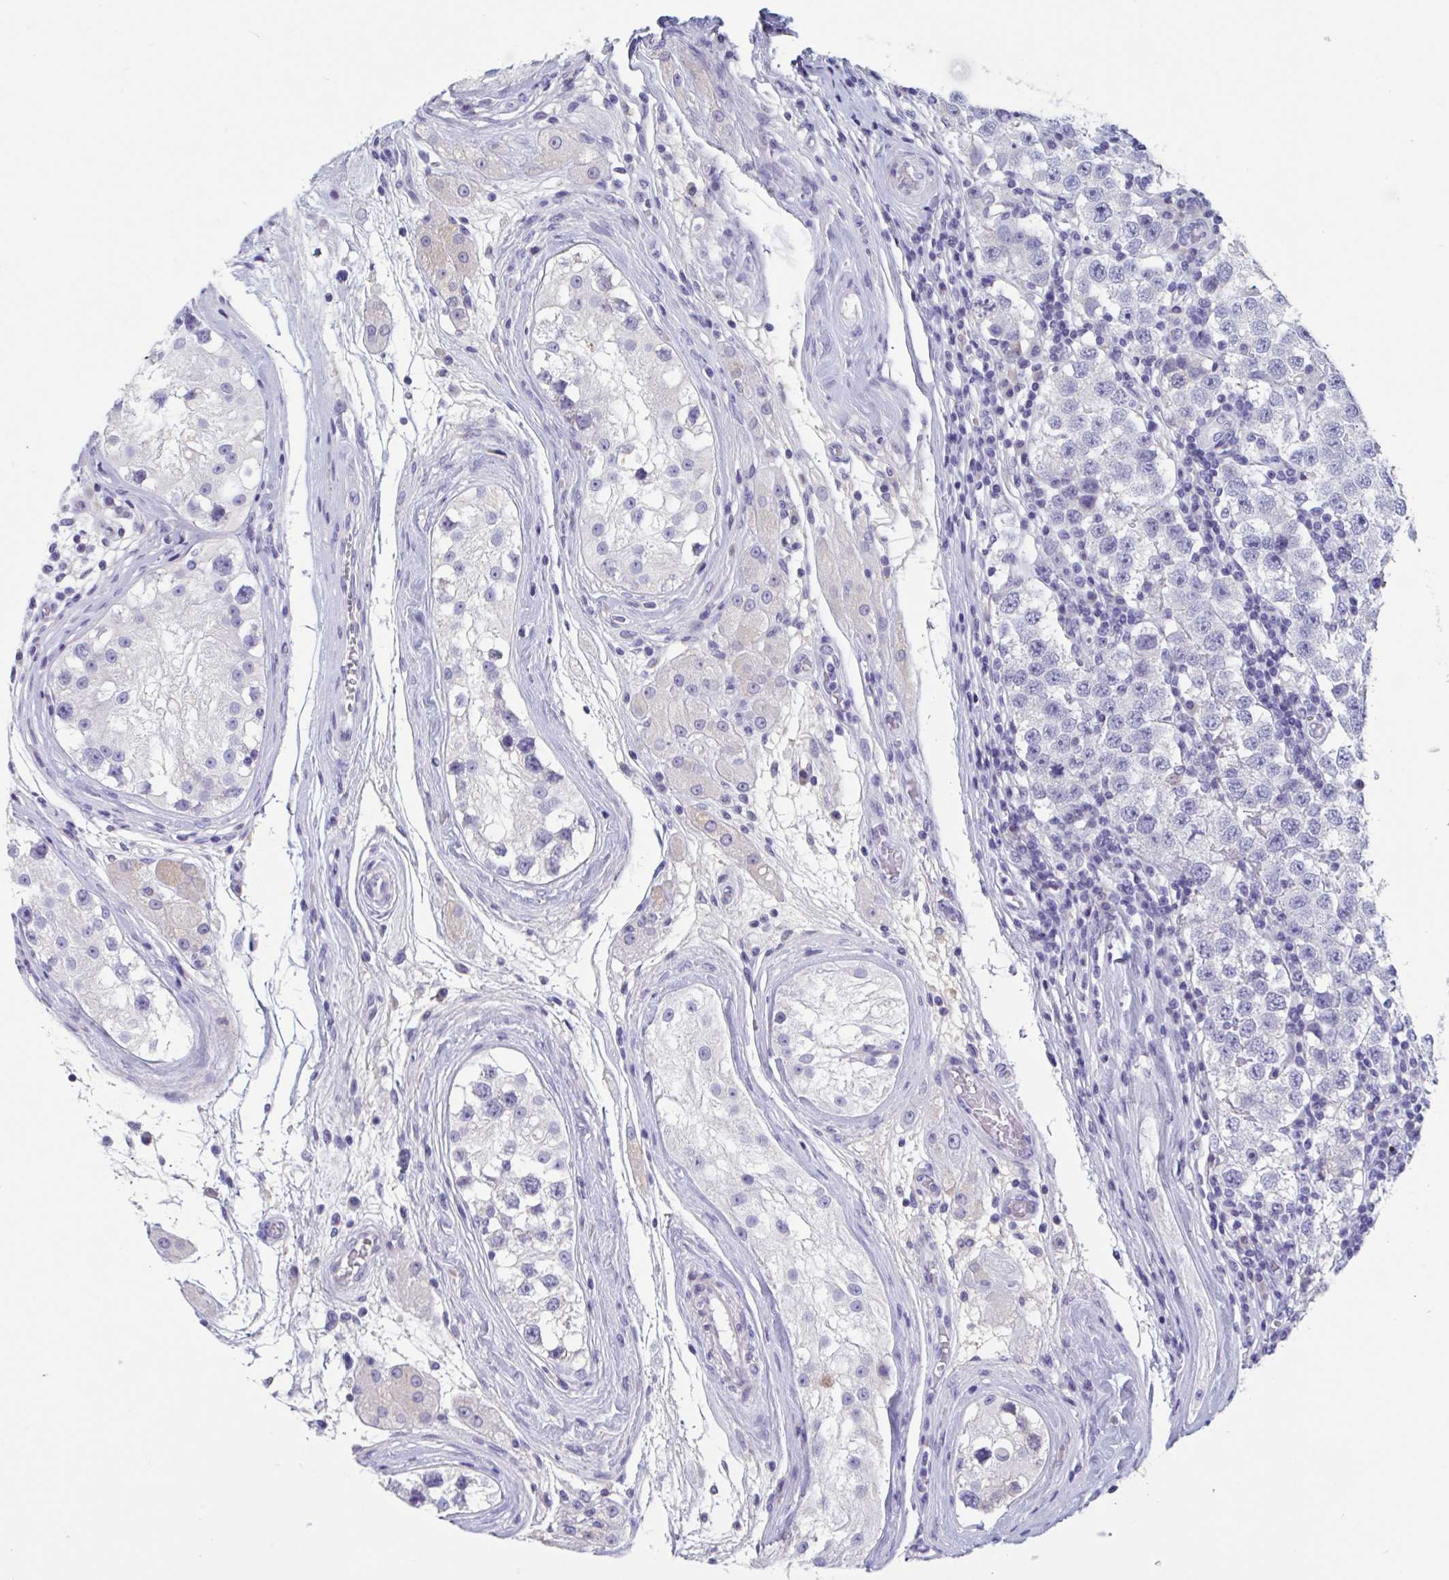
{"staining": {"intensity": "negative", "quantity": "none", "location": "none"}, "tissue": "testis cancer", "cell_type": "Tumor cells", "image_type": "cancer", "snomed": [{"axis": "morphology", "description": "Seminoma, NOS"}, {"axis": "topography", "description": "Testis"}], "caption": "A high-resolution histopathology image shows immunohistochemistry (IHC) staining of testis cancer, which demonstrates no significant staining in tumor cells. The staining was performed using DAB to visualize the protein expression in brown, while the nuclei were stained in blue with hematoxylin (Magnification: 20x).", "gene": "ZNHIT2", "patient": {"sex": "male", "age": 34}}